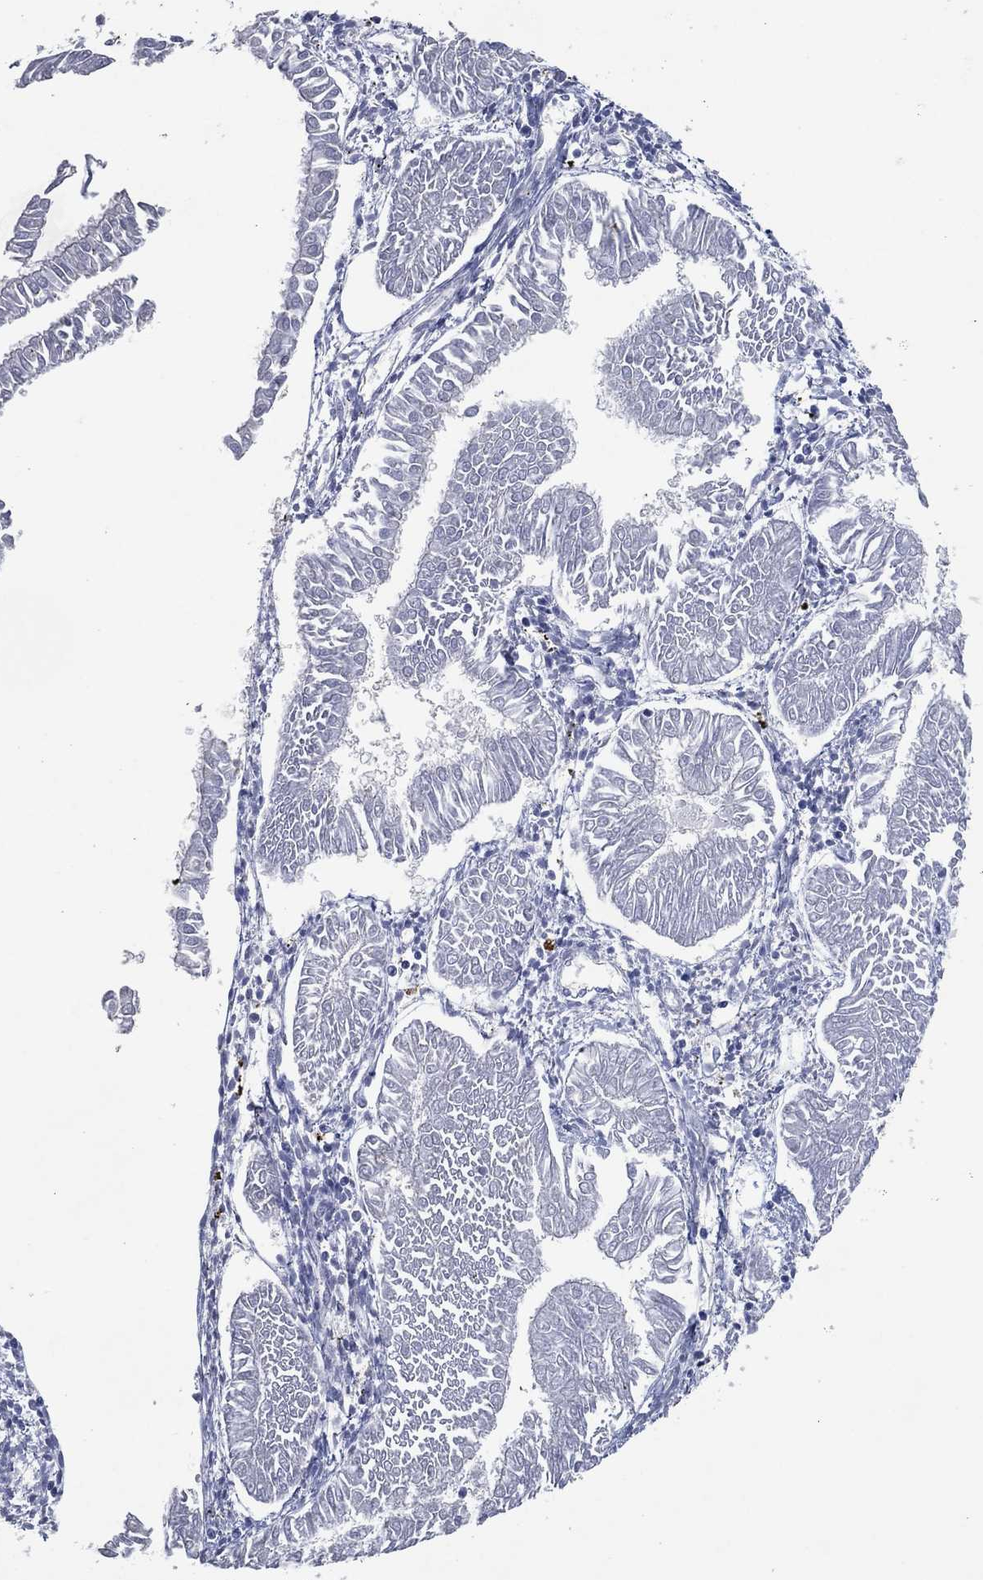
{"staining": {"intensity": "negative", "quantity": "none", "location": "none"}, "tissue": "endometrial cancer", "cell_type": "Tumor cells", "image_type": "cancer", "snomed": [{"axis": "morphology", "description": "Adenocarcinoma, NOS"}, {"axis": "topography", "description": "Endometrium"}], "caption": "Endometrial adenocarcinoma was stained to show a protein in brown. There is no significant positivity in tumor cells.", "gene": "FSCN2", "patient": {"sex": "female", "age": 53}}